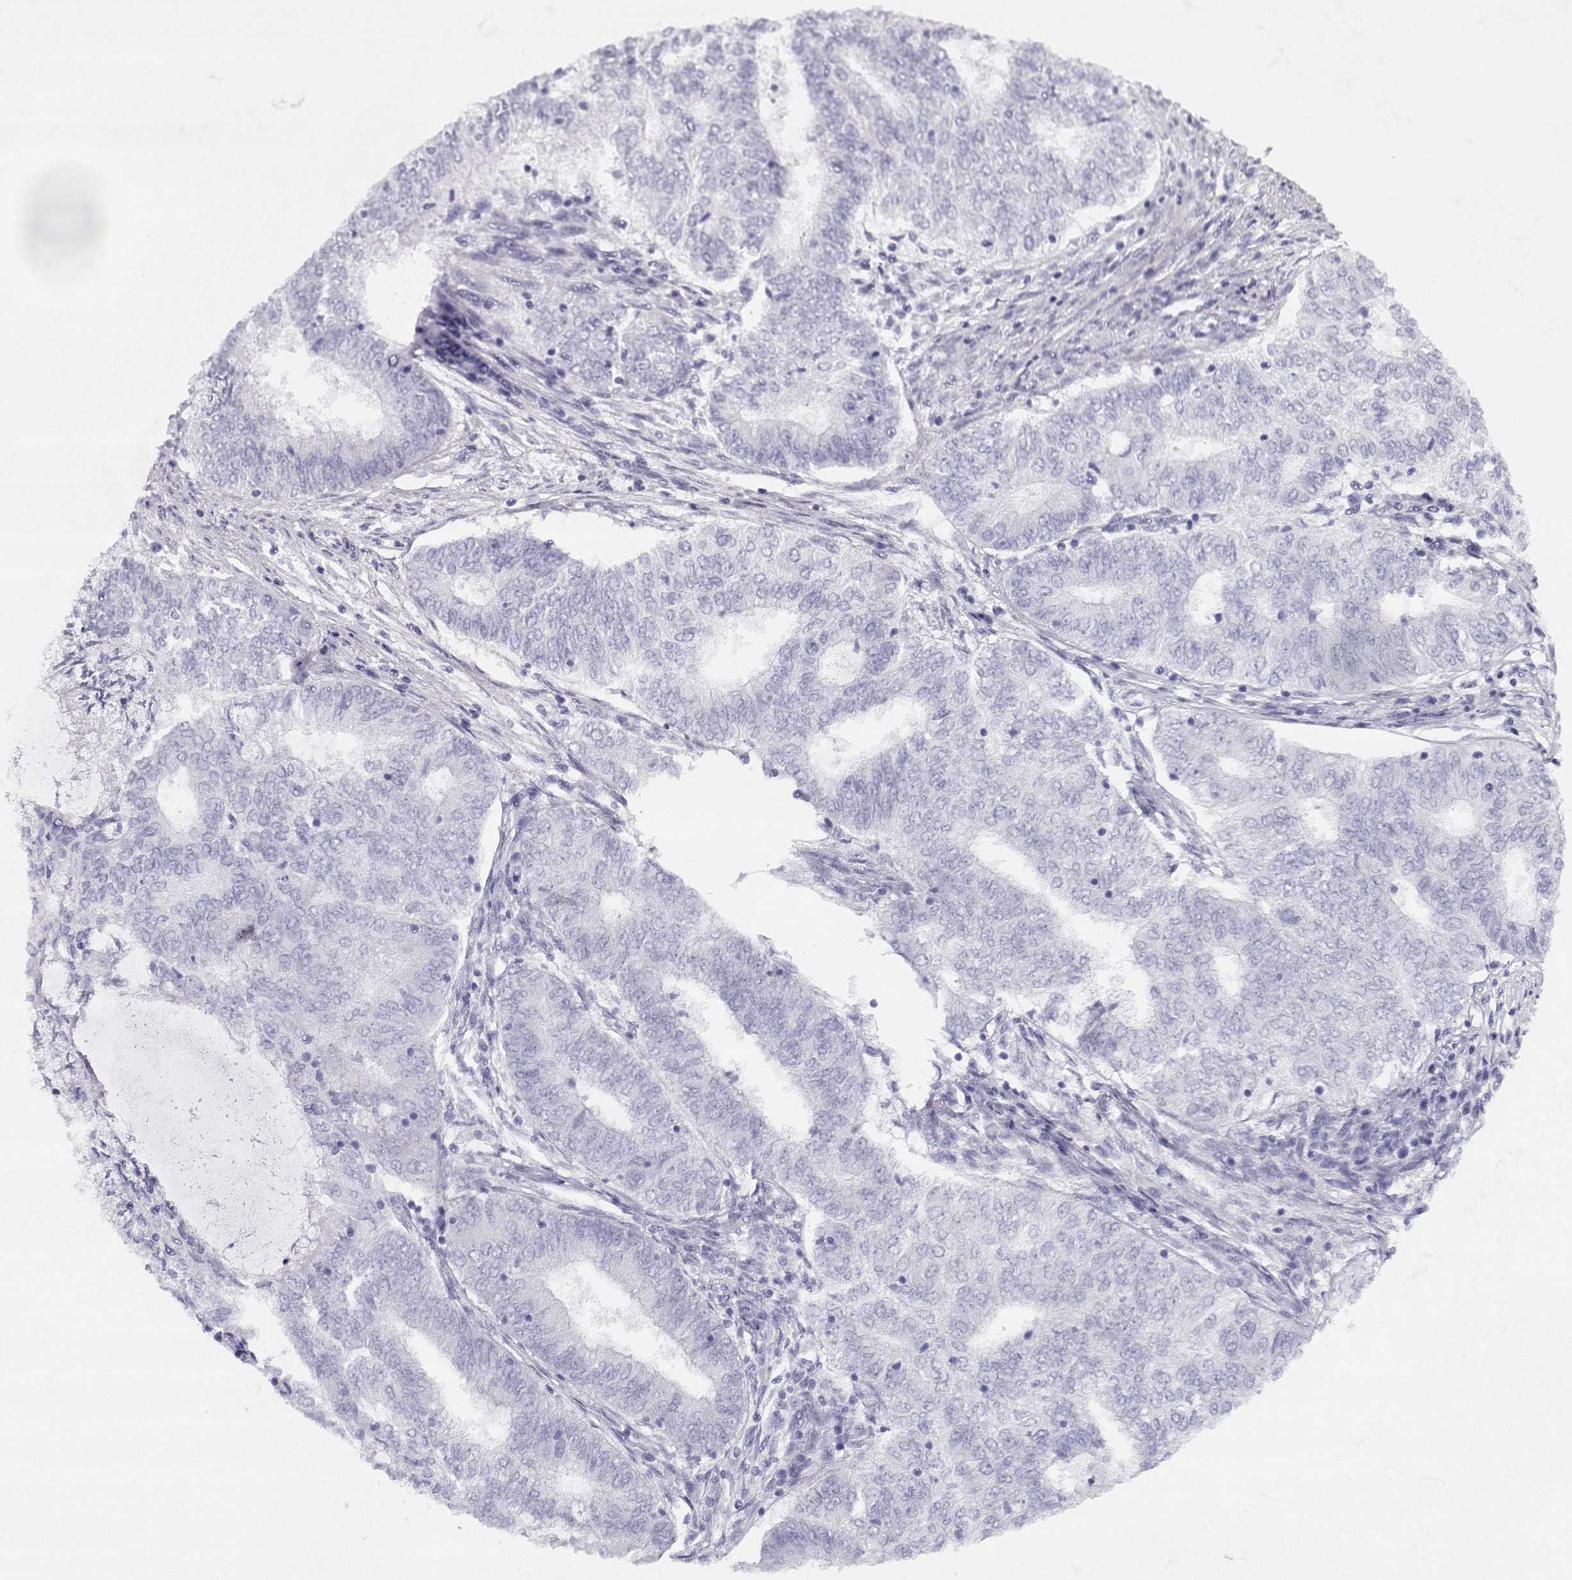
{"staining": {"intensity": "negative", "quantity": "none", "location": "none"}, "tissue": "endometrial cancer", "cell_type": "Tumor cells", "image_type": "cancer", "snomed": [{"axis": "morphology", "description": "Adenocarcinoma, NOS"}, {"axis": "topography", "description": "Endometrium"}], "caption": "IHC photomicrograph of neoplastic tissue: endometrial cancer (adenocarcinoma) stained with DAB reveals no significant protein expression in tumor cells. Brightfield microscopy of IHC stained with DAB (3,3'-diaminobenzidine) (brown) and hematoxylin (blue), captured at high magnification.", "gene": "CREB3L3", "patient": {"sex": "female", "age": 62}}